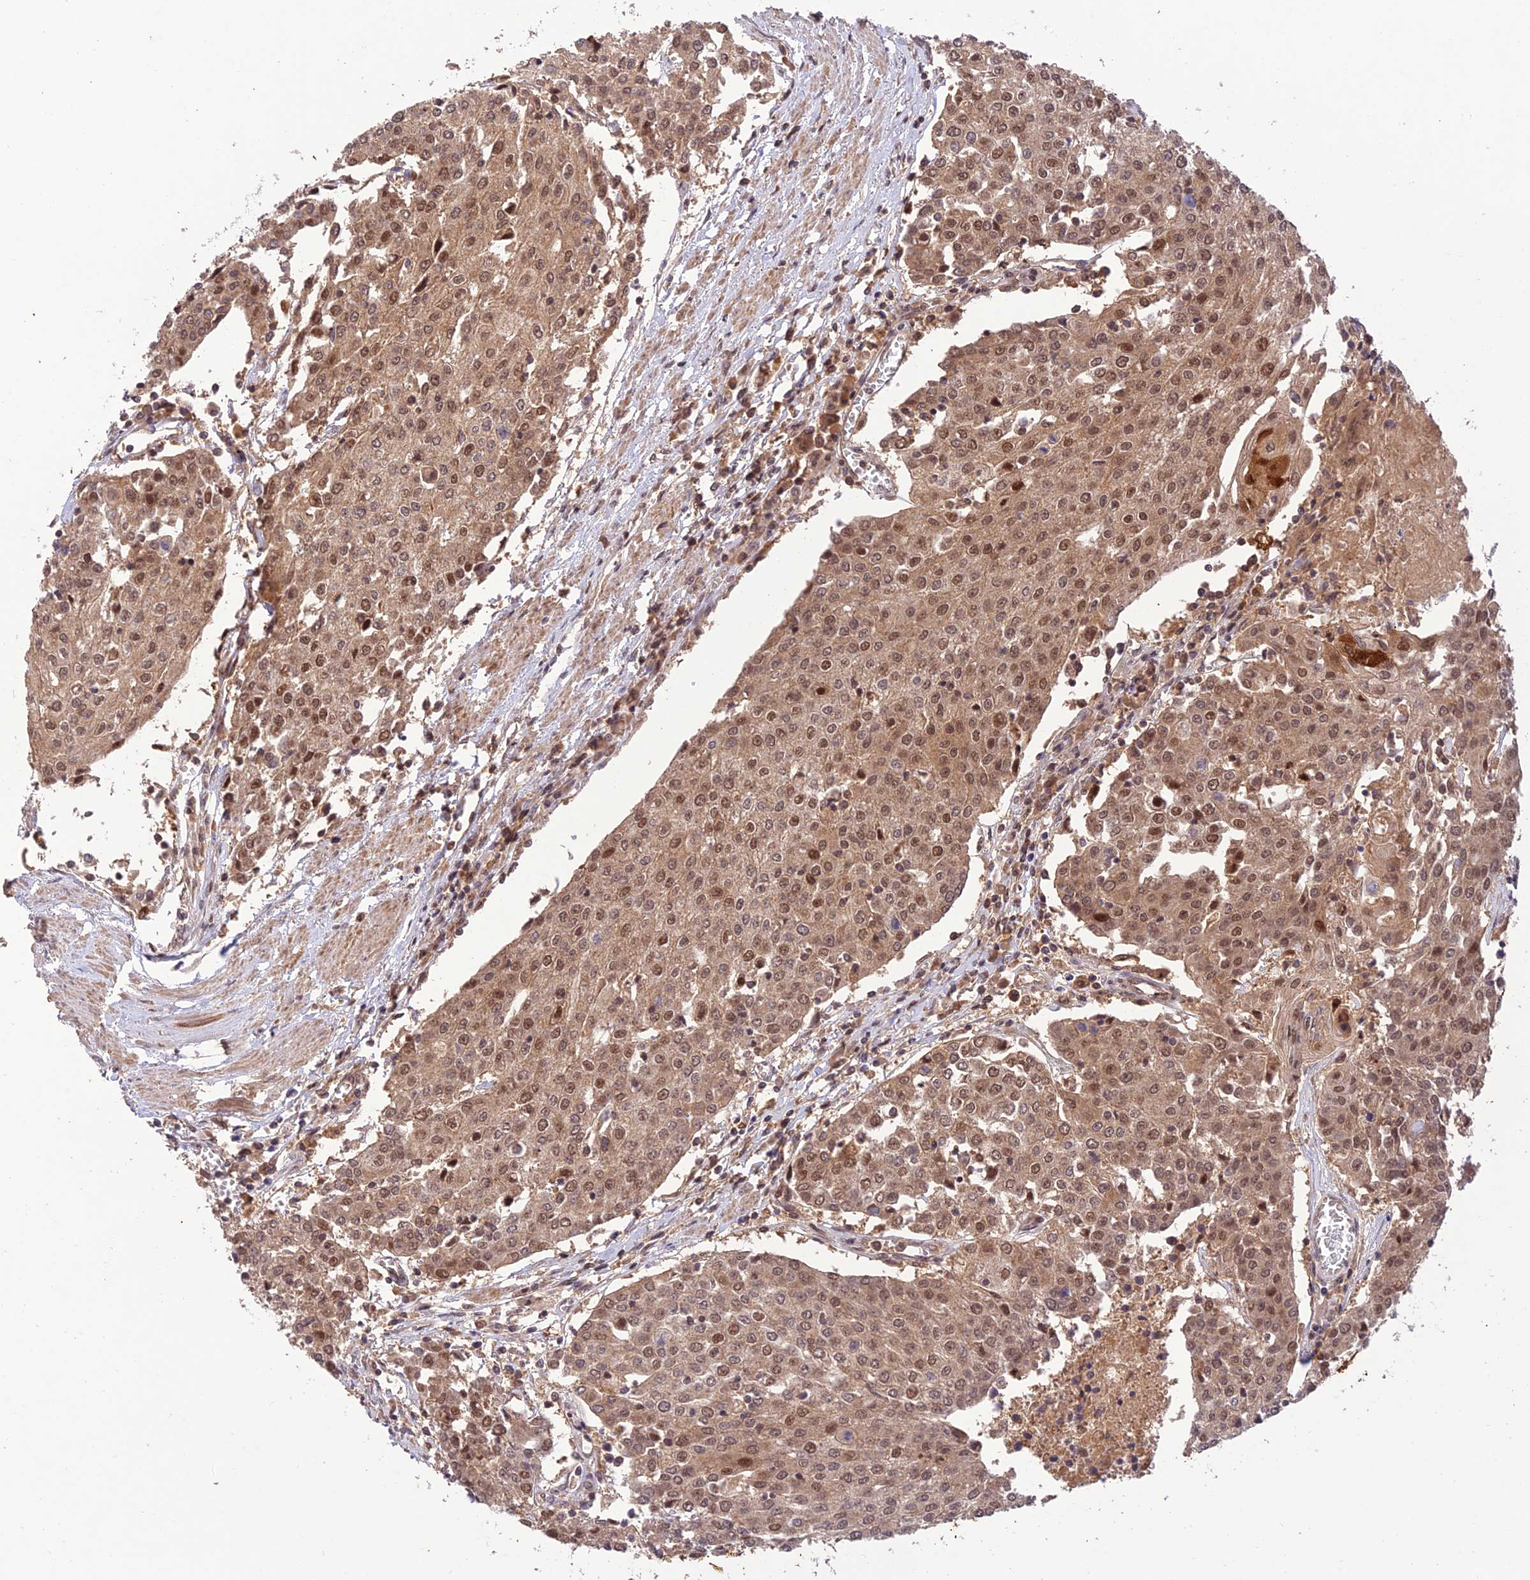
{"staining": {"intensity": "moderate", "quantity": ">75%", "location": "cytoplasmic/membranous,nuclear"}, "tissue": "urothelial cancer", "cell_type": "Tumor cells", "image_type": "cancer", "snomed": [{"axis": "morphology", "description": "Urothelial carcinoma, High grade"}, {"axis": "topography", "description": "Urinary bladder"}], "caption": "Immunohistochemical staining of human urothelial cancer displays moderate cytoplasmic/membranous and nuclear protein positivity in approximately >75% of tumor cells. The staining was performed using DAB (3,3'-diaminobenzidine) to visualize the protein expression in brown, while the nuclei were stained in blue with hematoxylin (Magnification: 20x).", "gene": "REV1", "patient": {"sex": "female", "age": 85}}